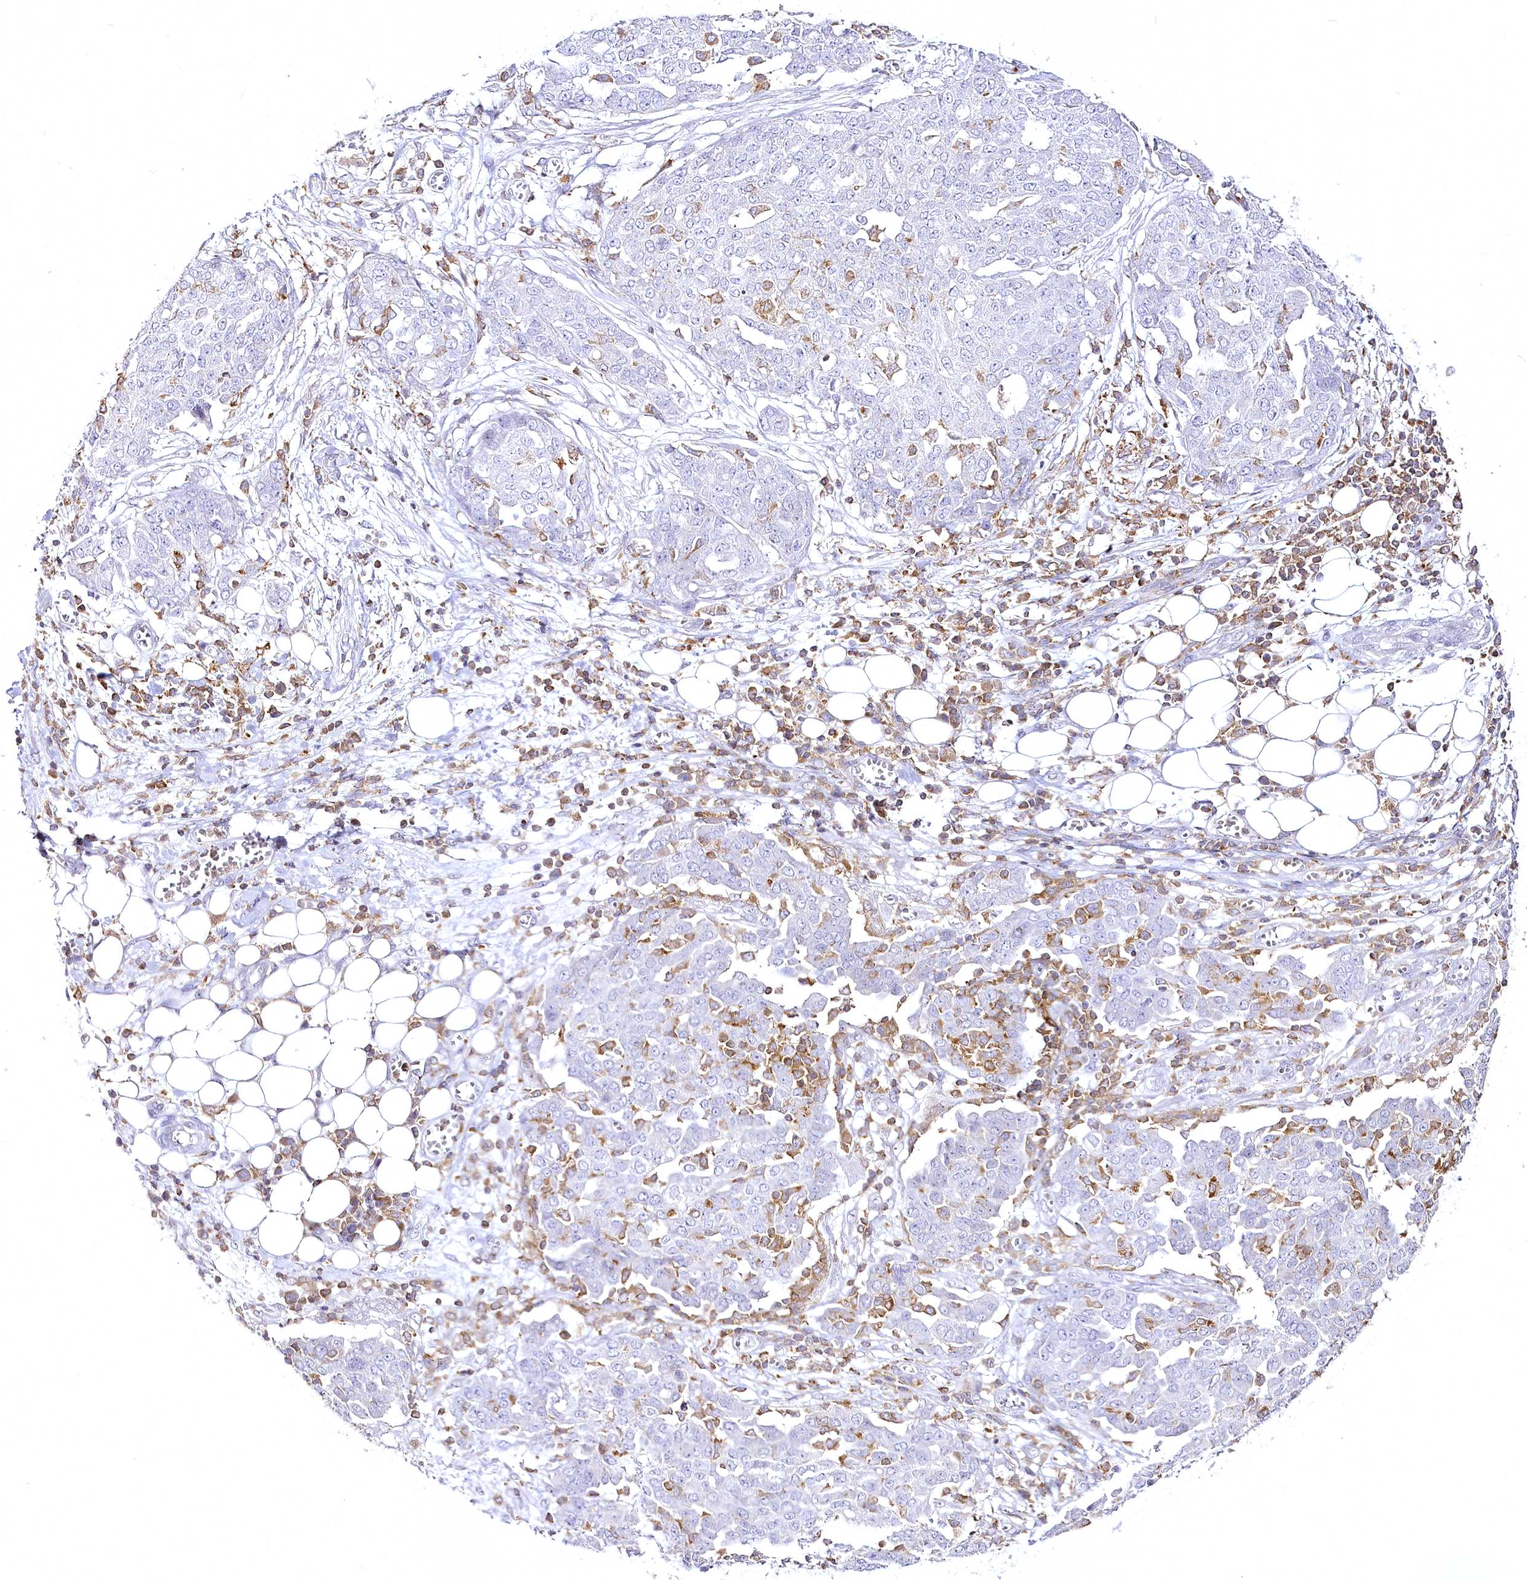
{"staining": {"intensity": "negative", "quantity": "none", "location": "none"}, "tissue": "ovarian cancer", "cell_type": "Tumor cells", "image_type": "cancer", "snomed": [{"axis": "morphology", "description": "Cystadenocarcinoma, serous, NOS"}, {"axis": "topography", "description": "Soft tissue"}, {"axis": "topography", "description": "Ovary"}], "caption": "The IHC micrograph has no significant expression in tumor cells of serous cystadenocarcinoma (ovarian) tissue. (DAB immunohistochemistry (IHC) with hematoxylin counter stain).", "gene": "DOCK2", "patient": {"sex": "female", "age": 57}}